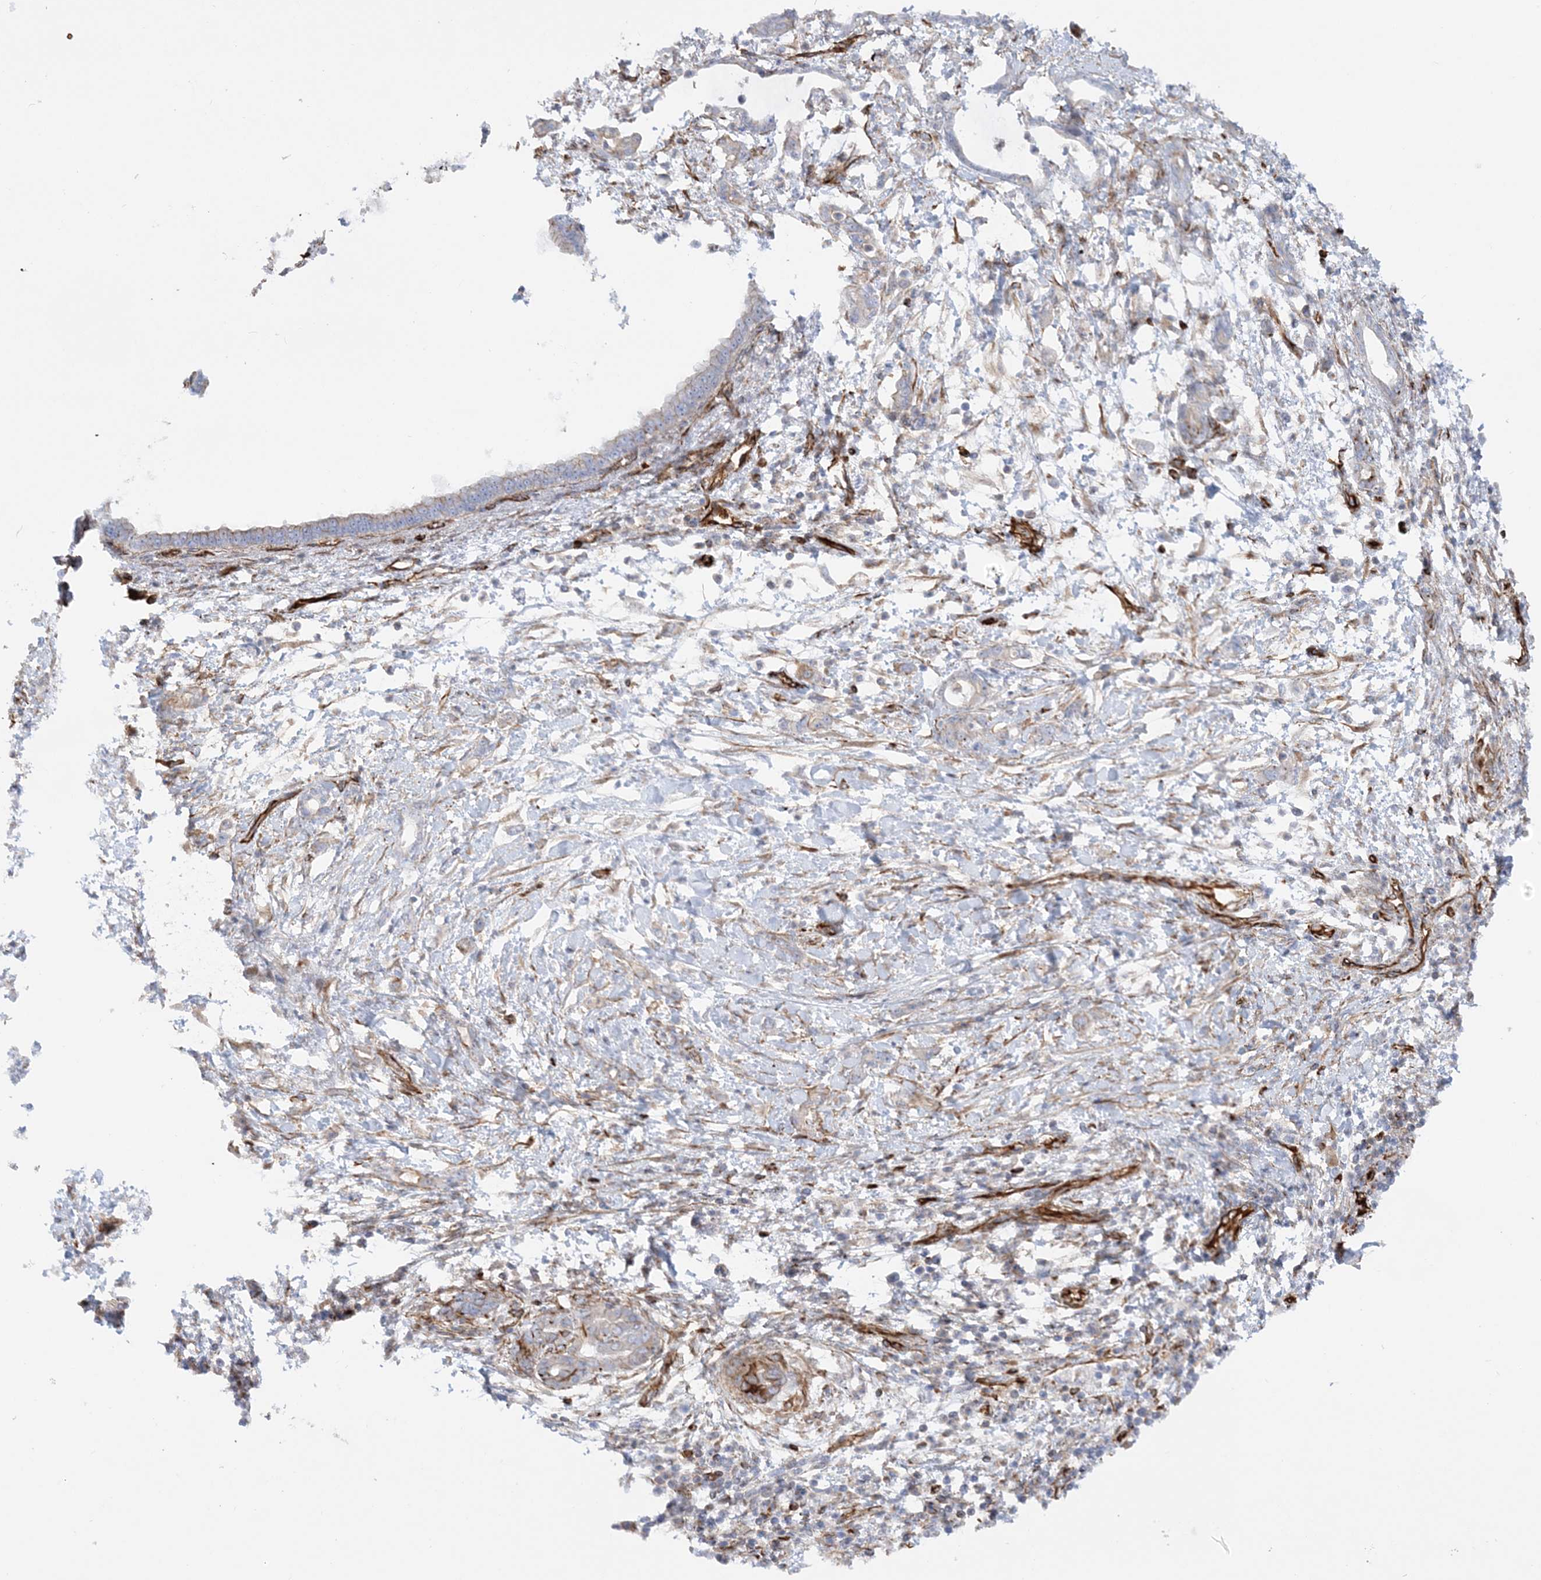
{"staining": {"intensity": "negative", "quantity": "none", "location": "none"}, "tissue": "pancreatic cancer", "cell_type": "Tumor cells", "image_type": "cancer", "snomed": [{"axis": "morphology", "description": "Adenocarcinoma, NOS"}, {"axis": "topography", "description": "Pancreas"}], "caption": "Human pancreatic cancer stained for a protein using IHC shows no positivity in tumor cells.", "gene": "SCLT1", "patient": {"sex": "female", "age": 55}}